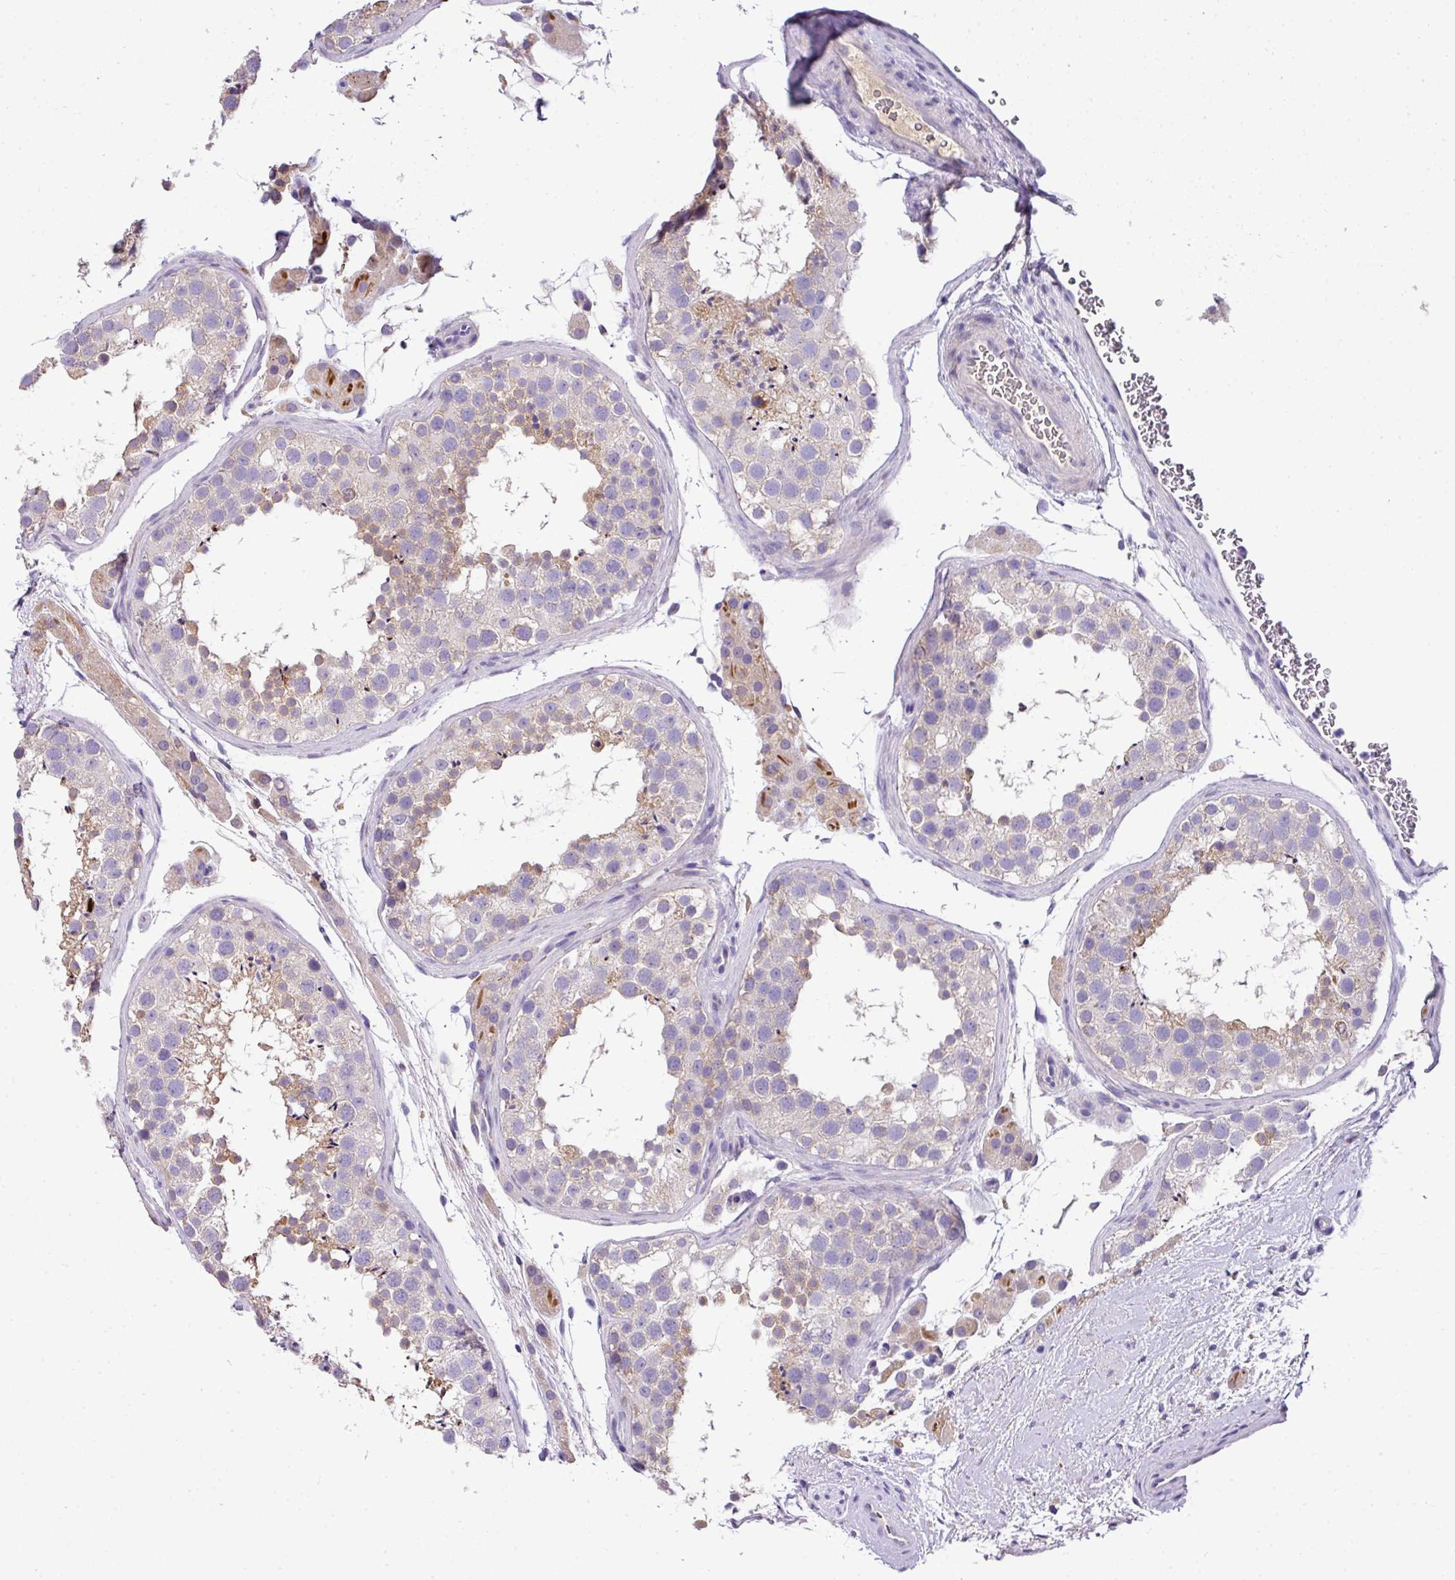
{"staining": {"intensity": "moderate", "quantity": "<25%", "location": "cytoplasmic/membranous"}, "tissue": "testis", "cell_type": "Cells in seminiferous ducts", "image_type": "normal", "snomed": [{"axis": "morphology", "description": "Normal tissue, NOS"}, {"axis": "topography", "description": "Testis"}], "caption": "Immunohistochemical staining of benign human testis displays <25% levels of moderate cytoplasmic/membranous protein expression in about <25% of cells in seminiferous ducts.", "gene": "ANXA2R", "patient": {"sex": "male", "age": 41}}